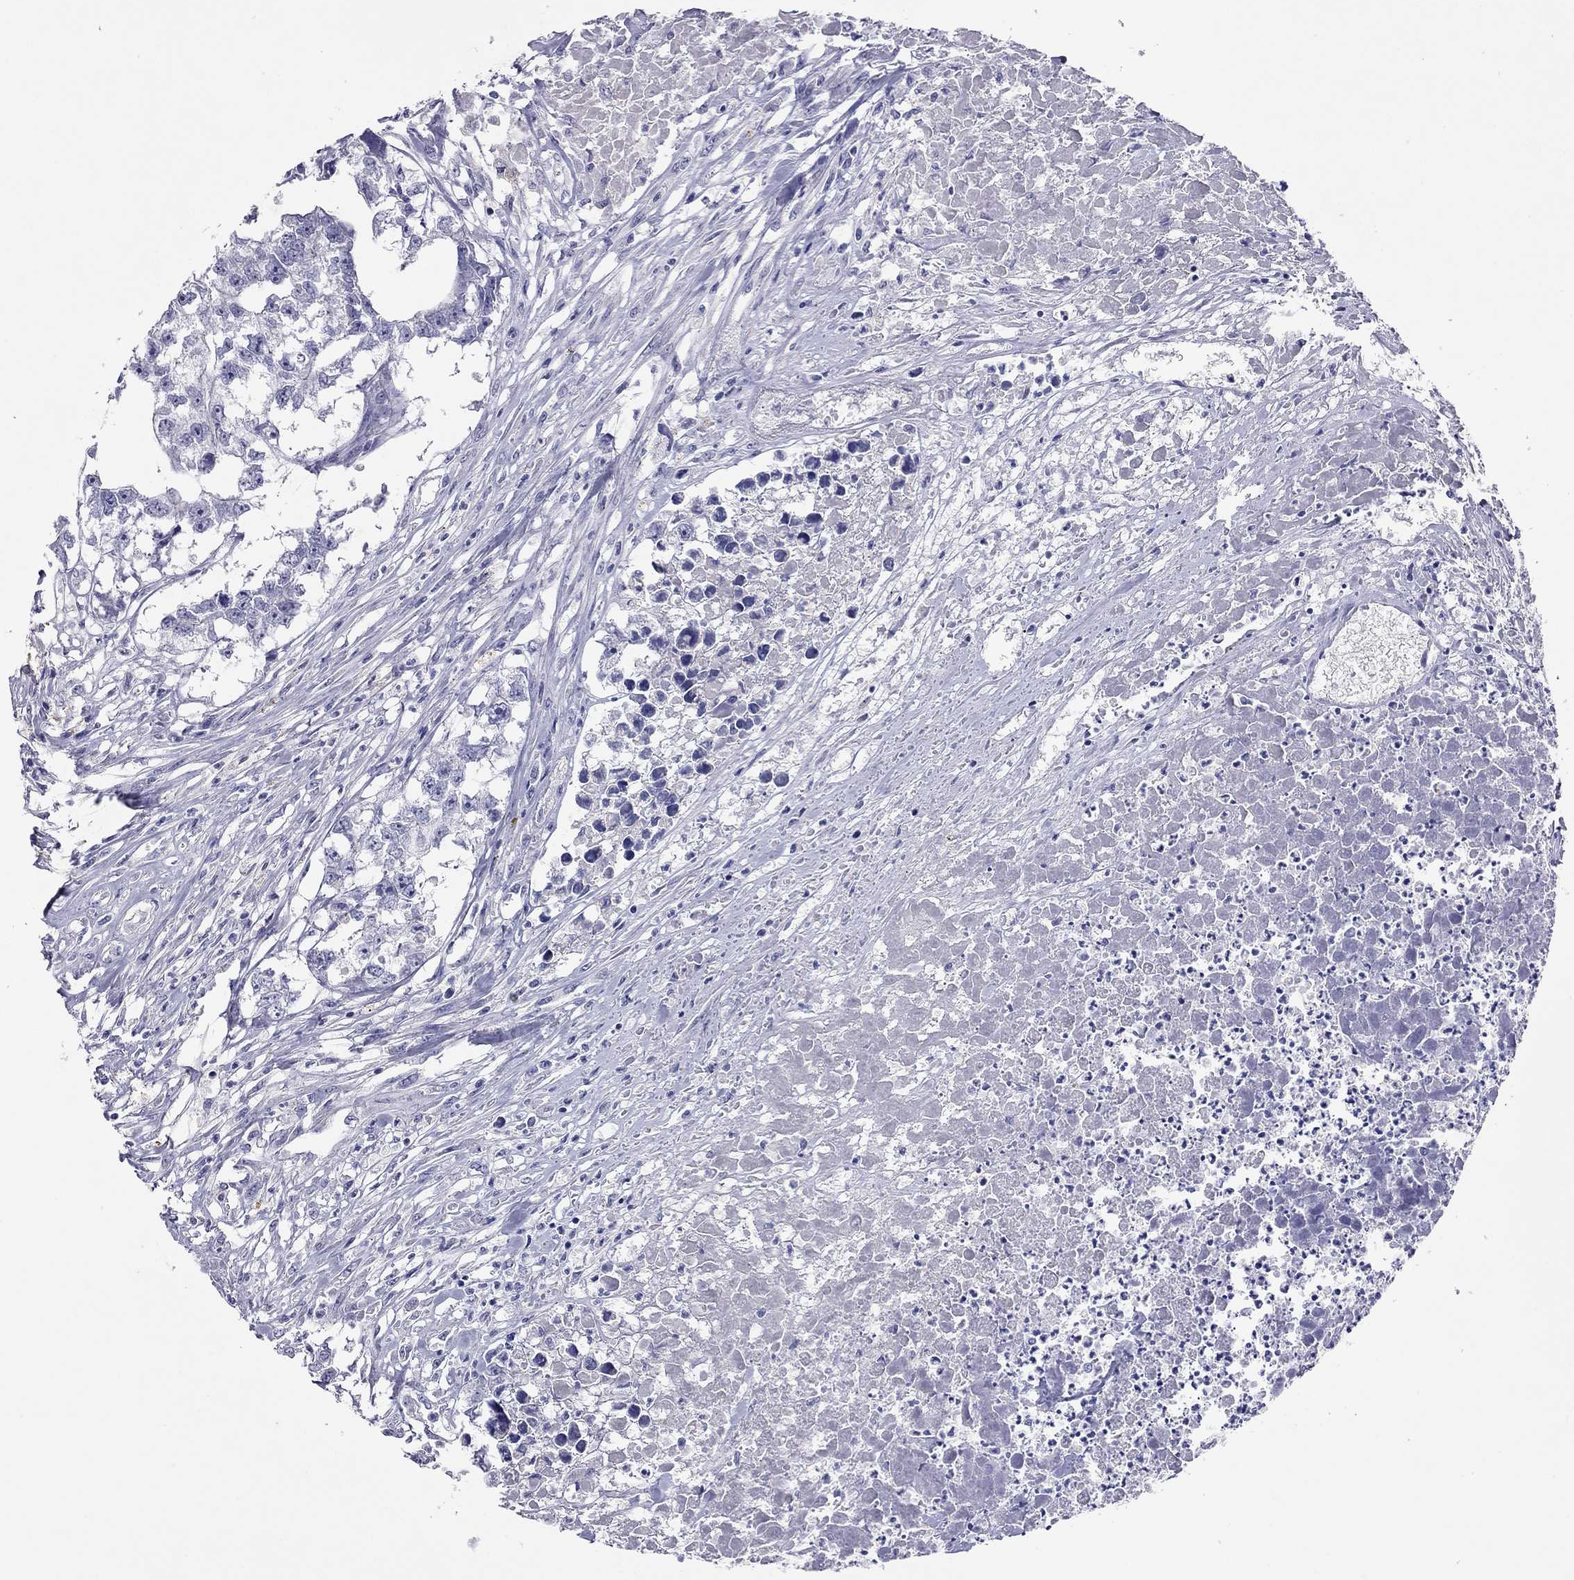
{"staining": {"intensity": "negative", "quantity": "none", "location": "none"}, "tissue": "testis cancer", "cell_type": "Tumor cells", "image_type": "cancer", "snomed": [{"axis": "morphology", "description": "Carcinoma, Embryonal, NOS"}, {"axis": "morphology", "description": "Teratoma, malignant, NOS"}, {"axis": "topography", "description": "Testis"}], "caption": "Protein analysis of testis embryonal carcinoma displays no significant positivity in tumor cells.", "gene": "CAPNS2", "patient": {"sex": "male", "age": 44}}